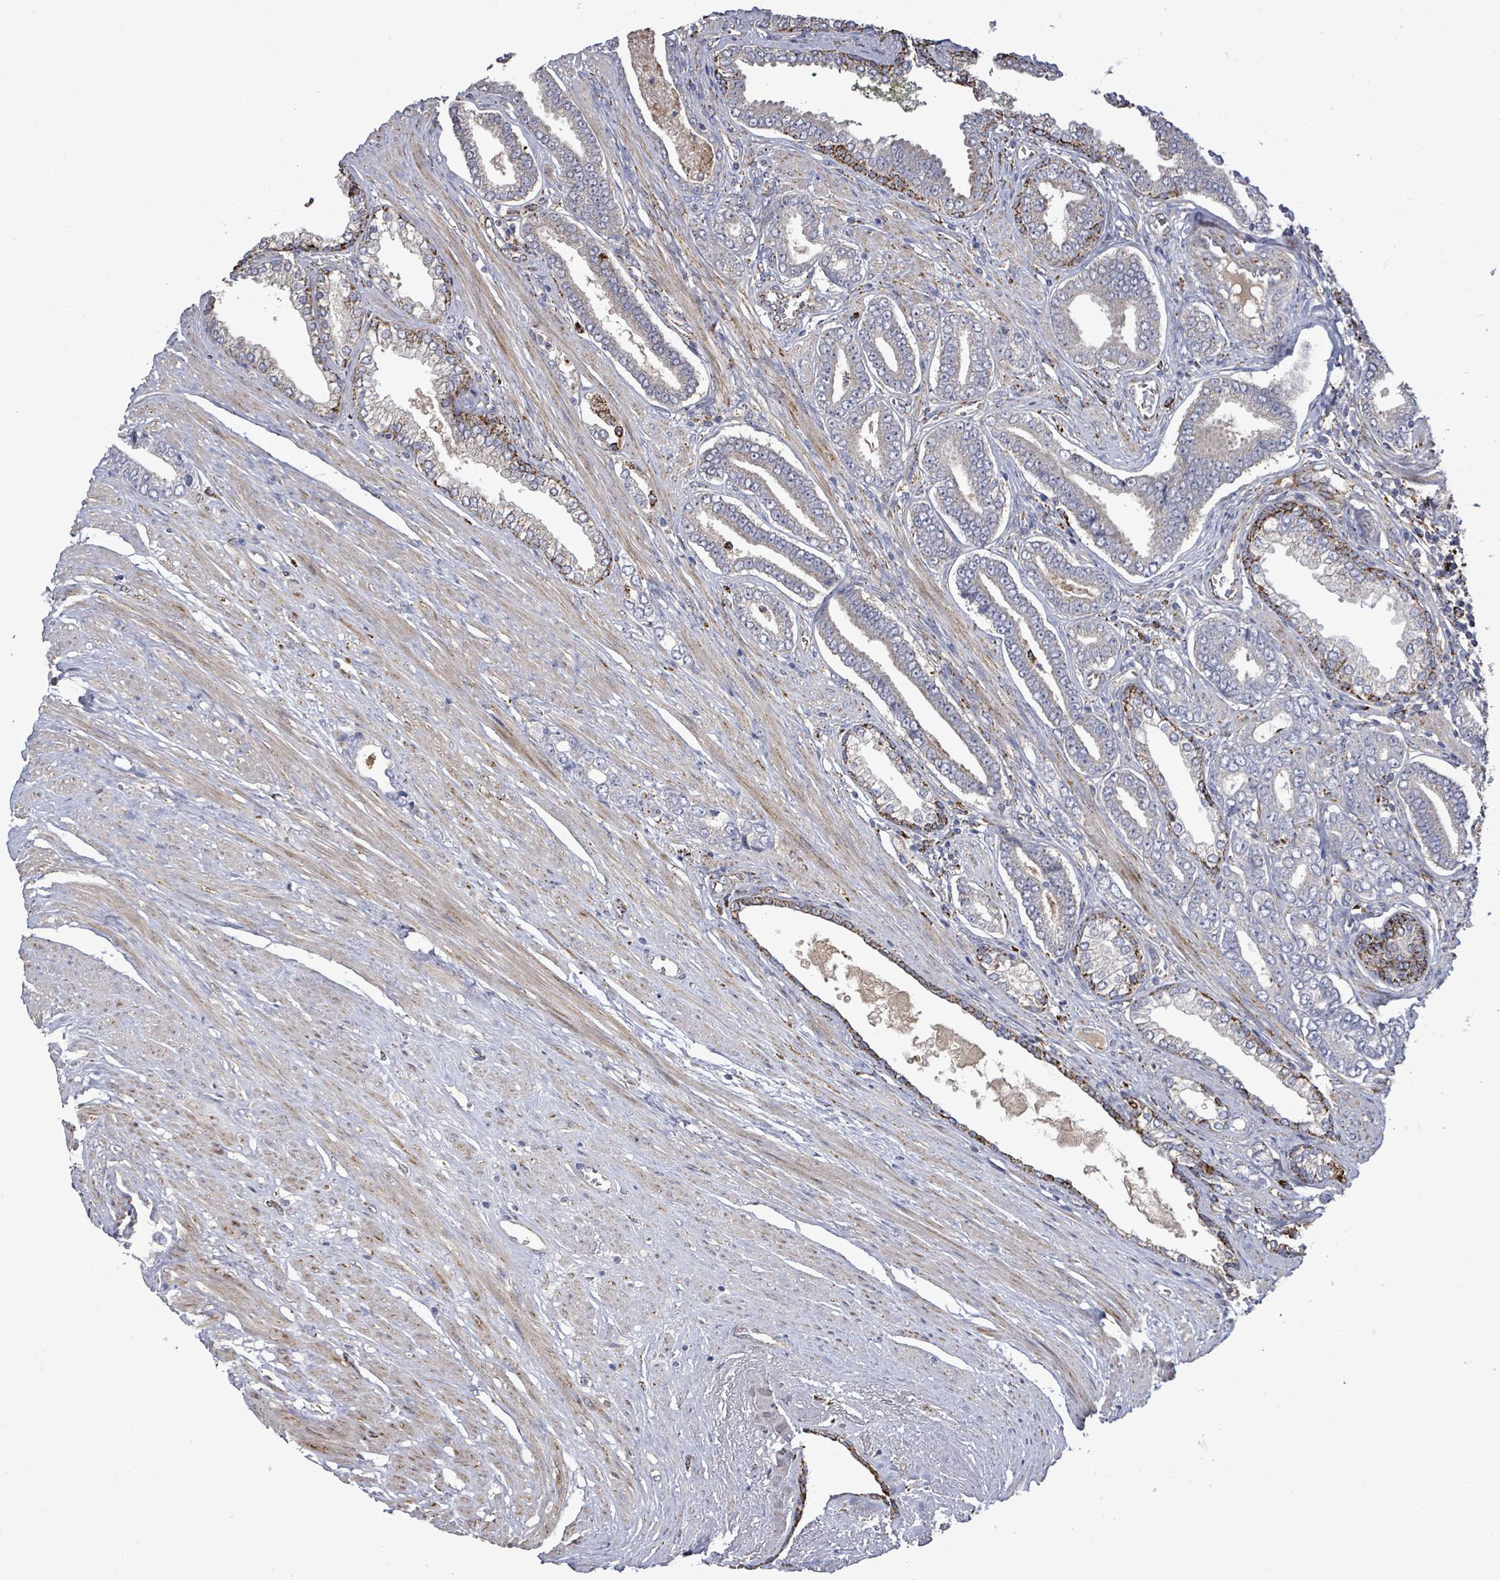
{"staining": {"intensity": "strong", "quantity": "<25%", "location": "cytoplasmic/membranous"}, "tissue": "prostate cancer", "cell_type": "Tumor cells", "image_type": "cancer", "snomed": [{"axis": "morphology", "description": "Adenocarcinoma, NOS"}, {"axis": "topography", "description": "Prostate and seminal vesicle, NOS"}], "caption": "High-power microscopy captured an immunohistochemistry (IHC) micrograph of adenocarcinoma (prostate), revealing strong cytoplasmic/membranous expression in approximately <25% of tumor cells.", "gene": "MTMR12", "patient": {"sex": "male", "age": 76}}